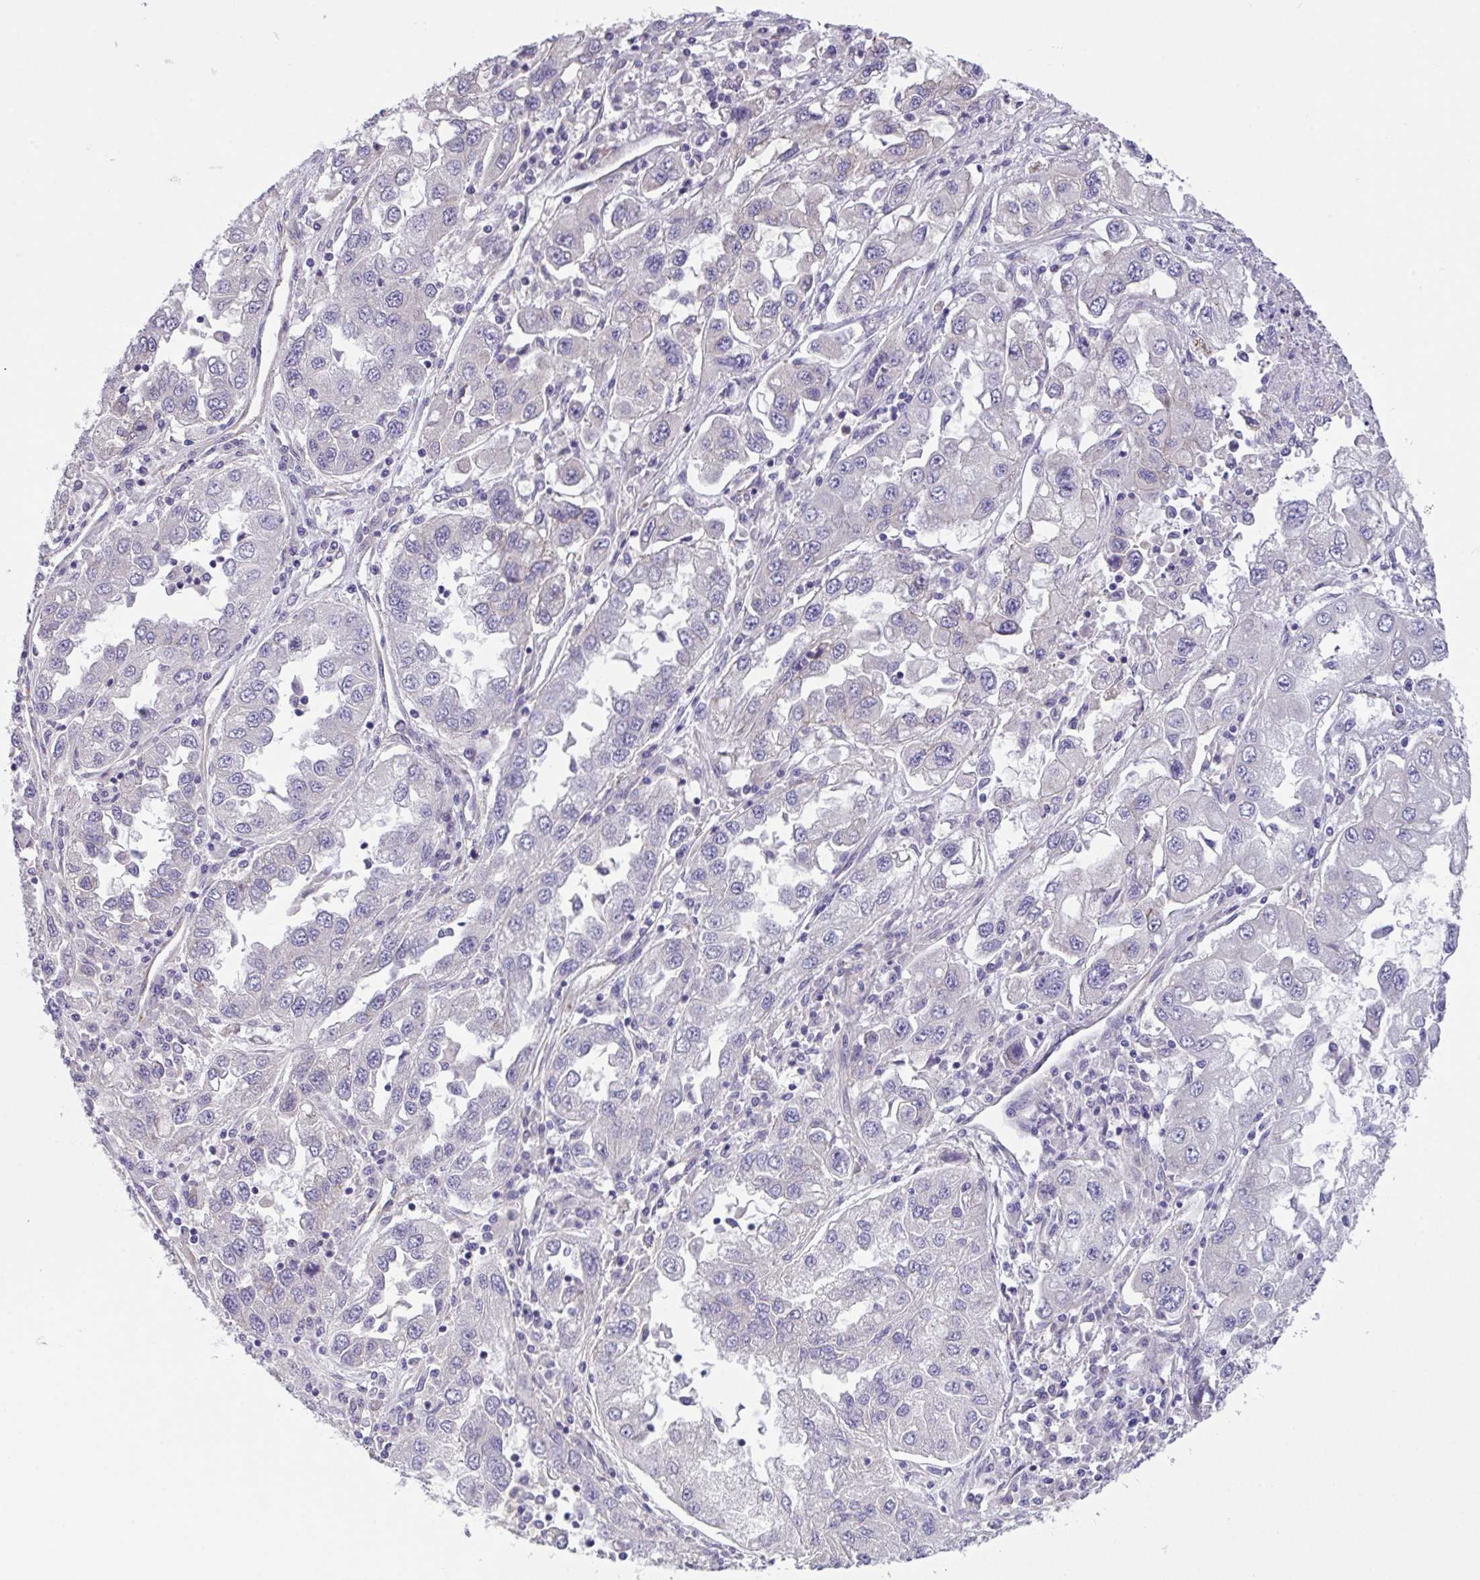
{"staining": {"intensity": "negative", "quantity": "none", "location": "none"}, "tissue": "lung cancer", "cell_type": "Tumor cells", "image_type": "cancer", "snomed": [{"axis": "morphology", "description": "Adenocarcinoma, NOS"}, {"axis": "morphology", "description": "Adenocarcinoma primary or metastatic"}, {"axis": "topography", "description": "Lung"}], "caption": "IHC of human lung adenocarcinoma shows no positivity in tumor cells.", "gene": "RHOXF1", "patient": {"sex": "male", "age": 74}}